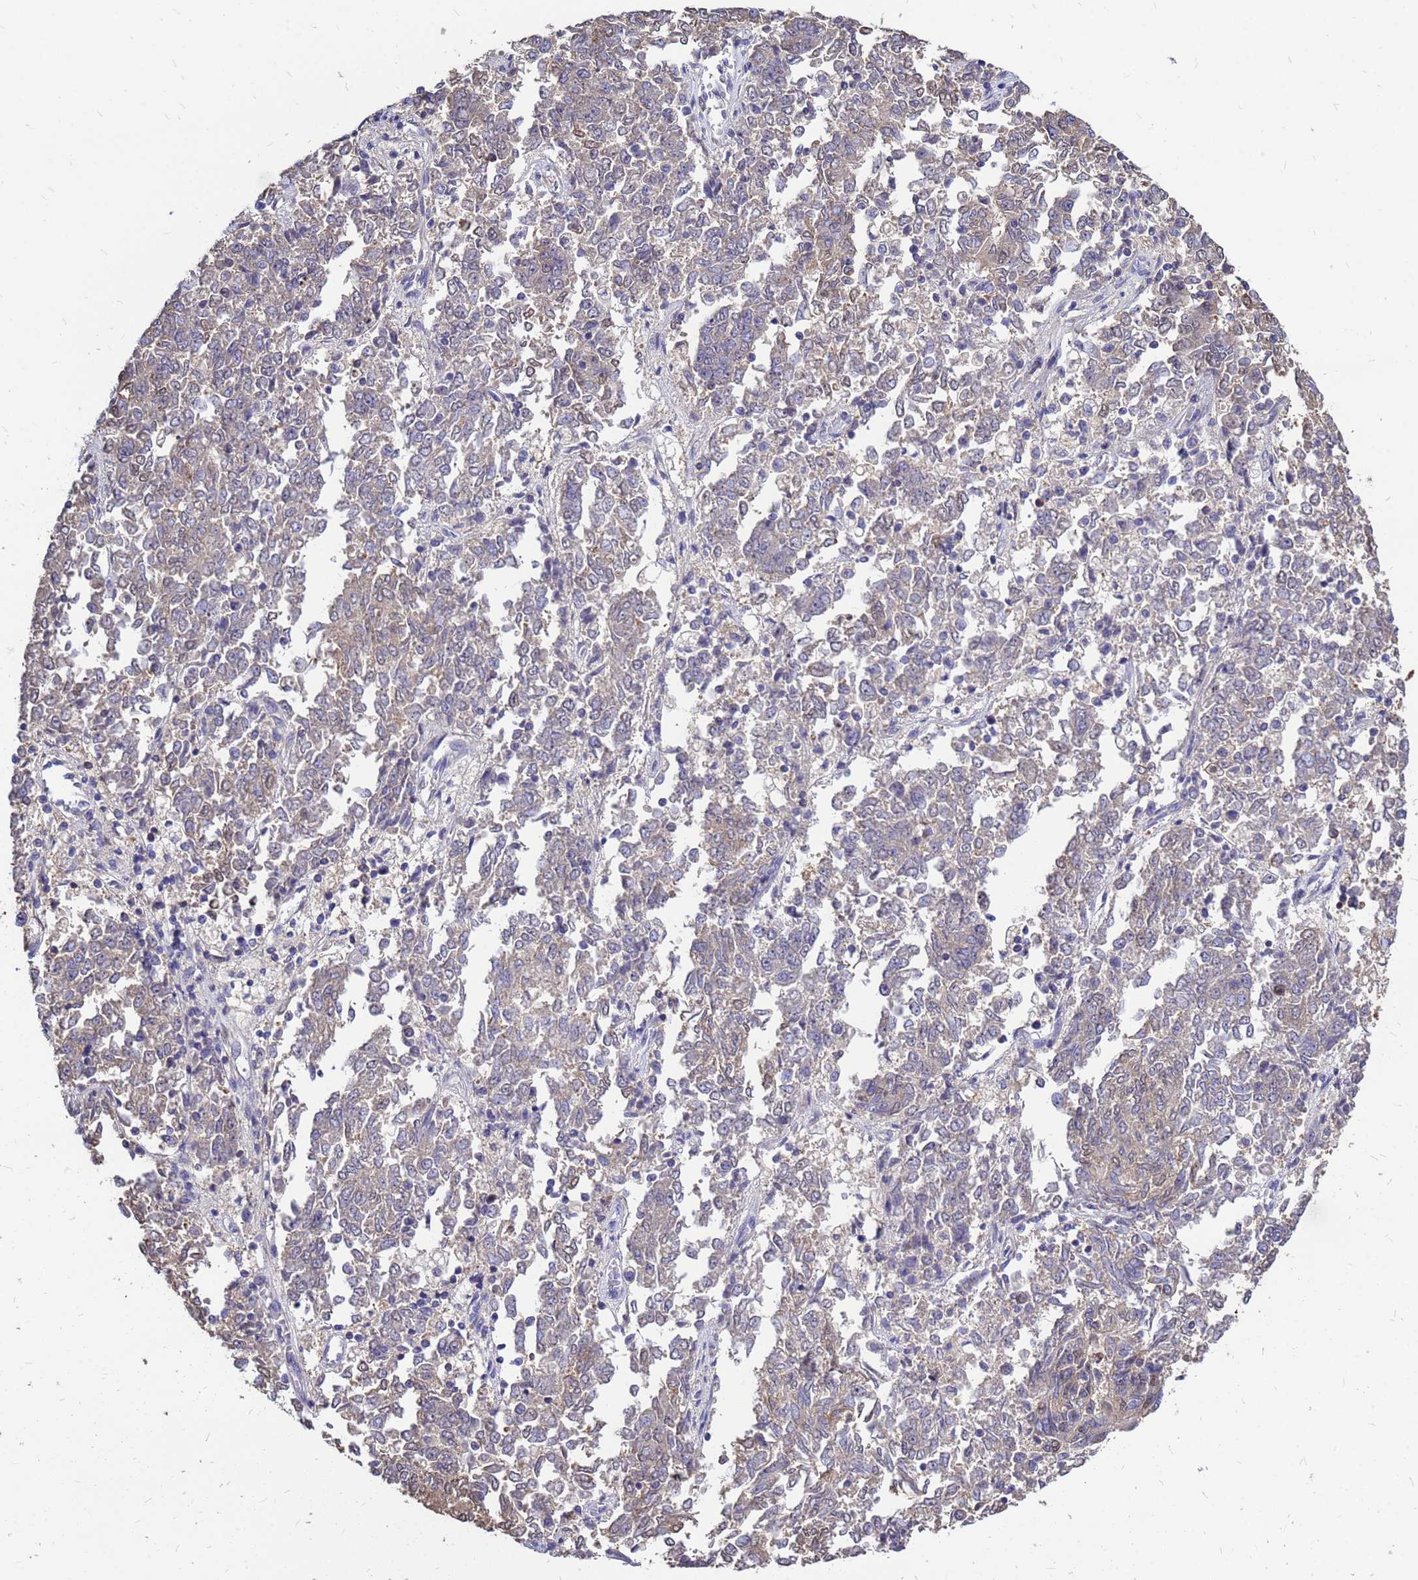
{"staining": {"intensity": "weak", "quantity": "<25%", "location": "cytoplasmic/membranous"}, "tissue": "endometrial cancer", "cell_type": "Tumor cells", "image_type": "cancer", "snomed": [{"axis": "morphology", "description": "Adenocarcinoma, NOS"}, {"axis": "topography", "description": "Endometrium"}], "caption": "Tumor cells show no significant protein positivity in endometrial cancer.", "gene": "MOB2", "patient": {"sex": "female", "age": 80}}